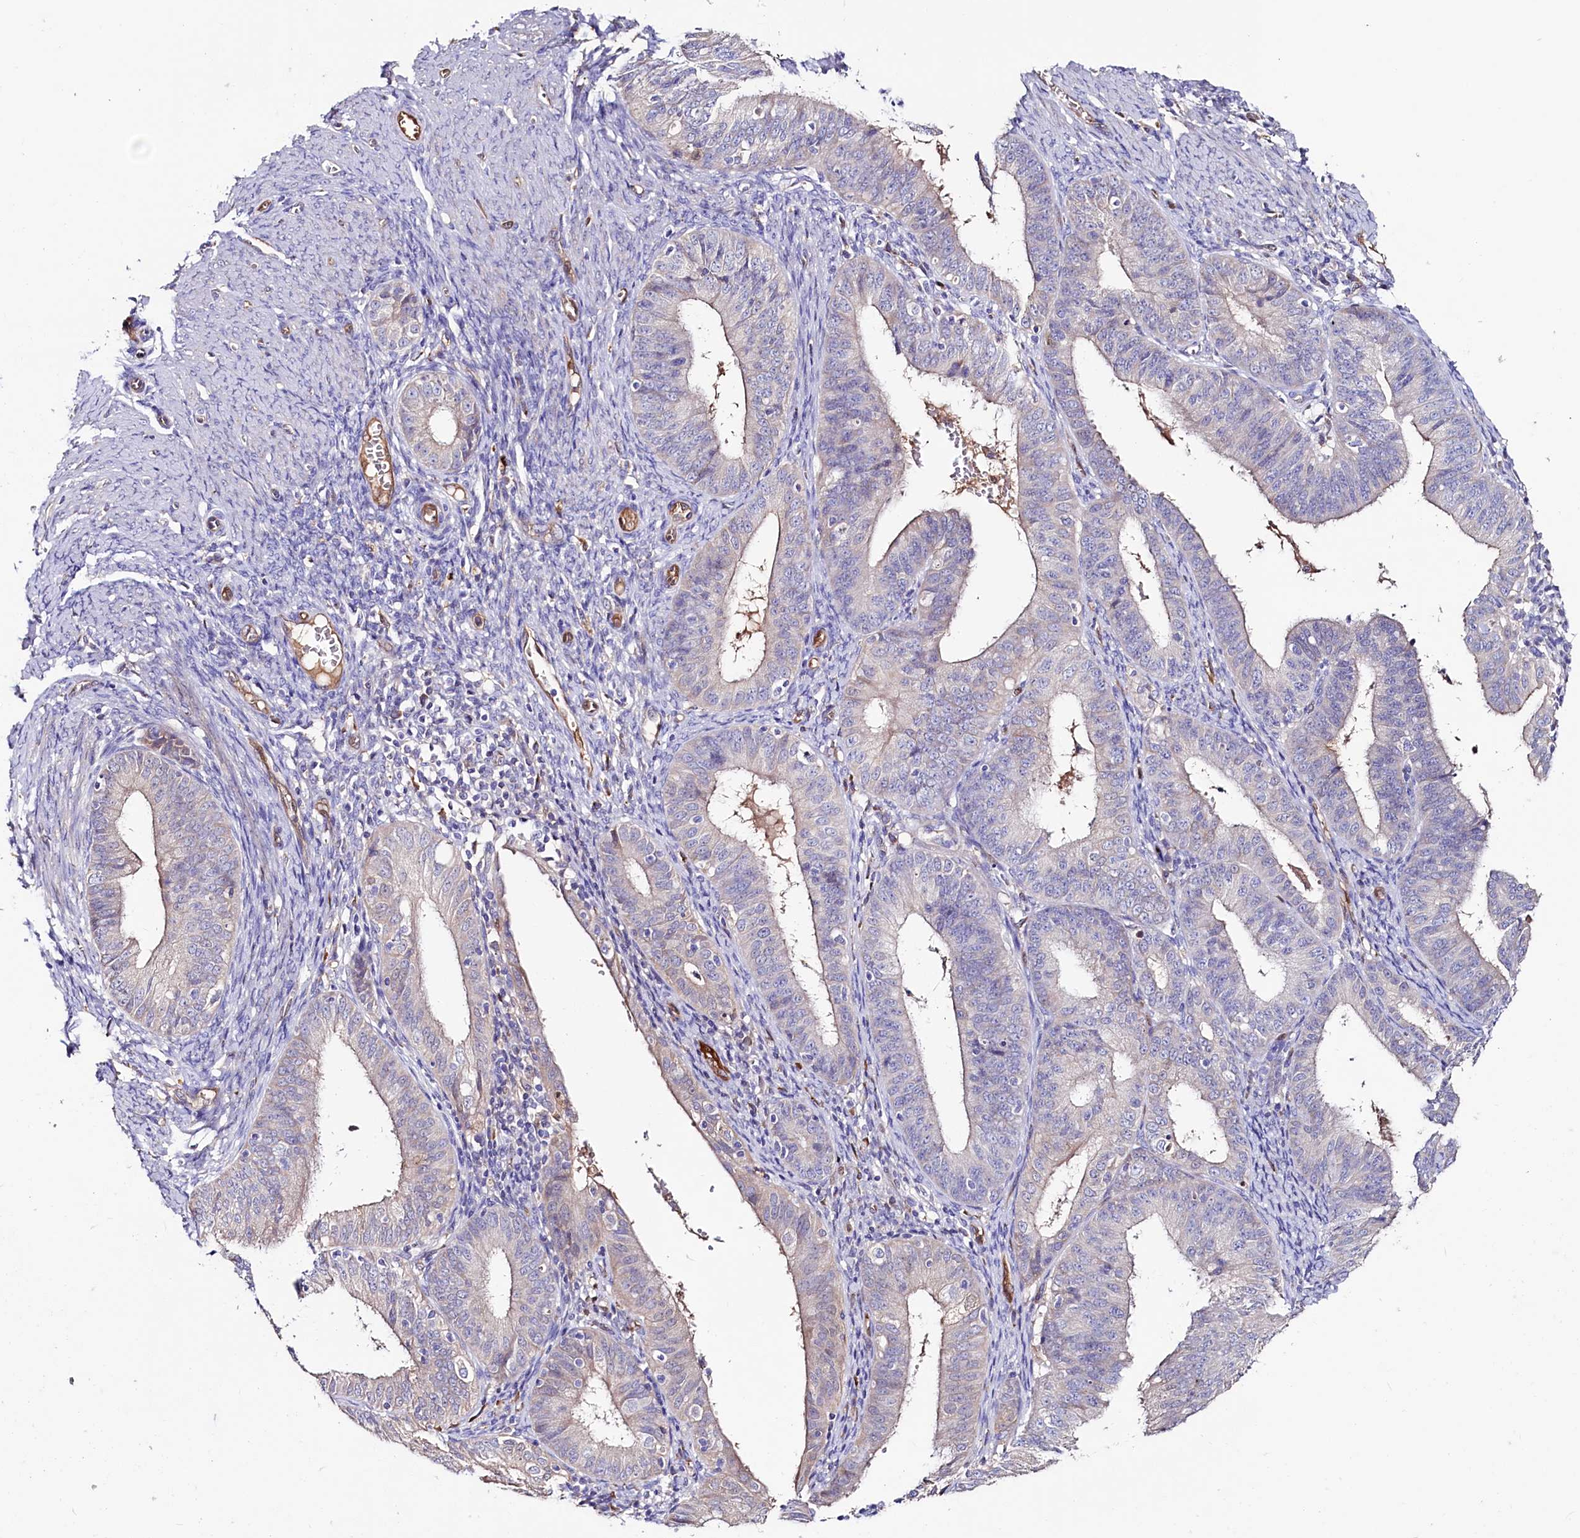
{"staining": {"intensity": "negative", "quantity": "none", "location": "none"}, "tissue": "endometrial cancer", "cell_type": "Tumor cells", "image_type": "cancer", "snomed": [{"axis": "morphology", "description": "Adenocarcinoma, NOS"}, {"axis": "topography", "description": "Endometrium"}], "caption": "High power microscopy photomicrograph of an immunohistochemistry image of endometrial cancer, revealing no significant expression in tumor cells. The staining was performed using DAB to visualize the protein expression in brown, while the nuclei were stained in blue with hematoxylin (Magnification: 20x).", "gene": "IL17RD", "patient": {"sex": "female", "age": 51}}